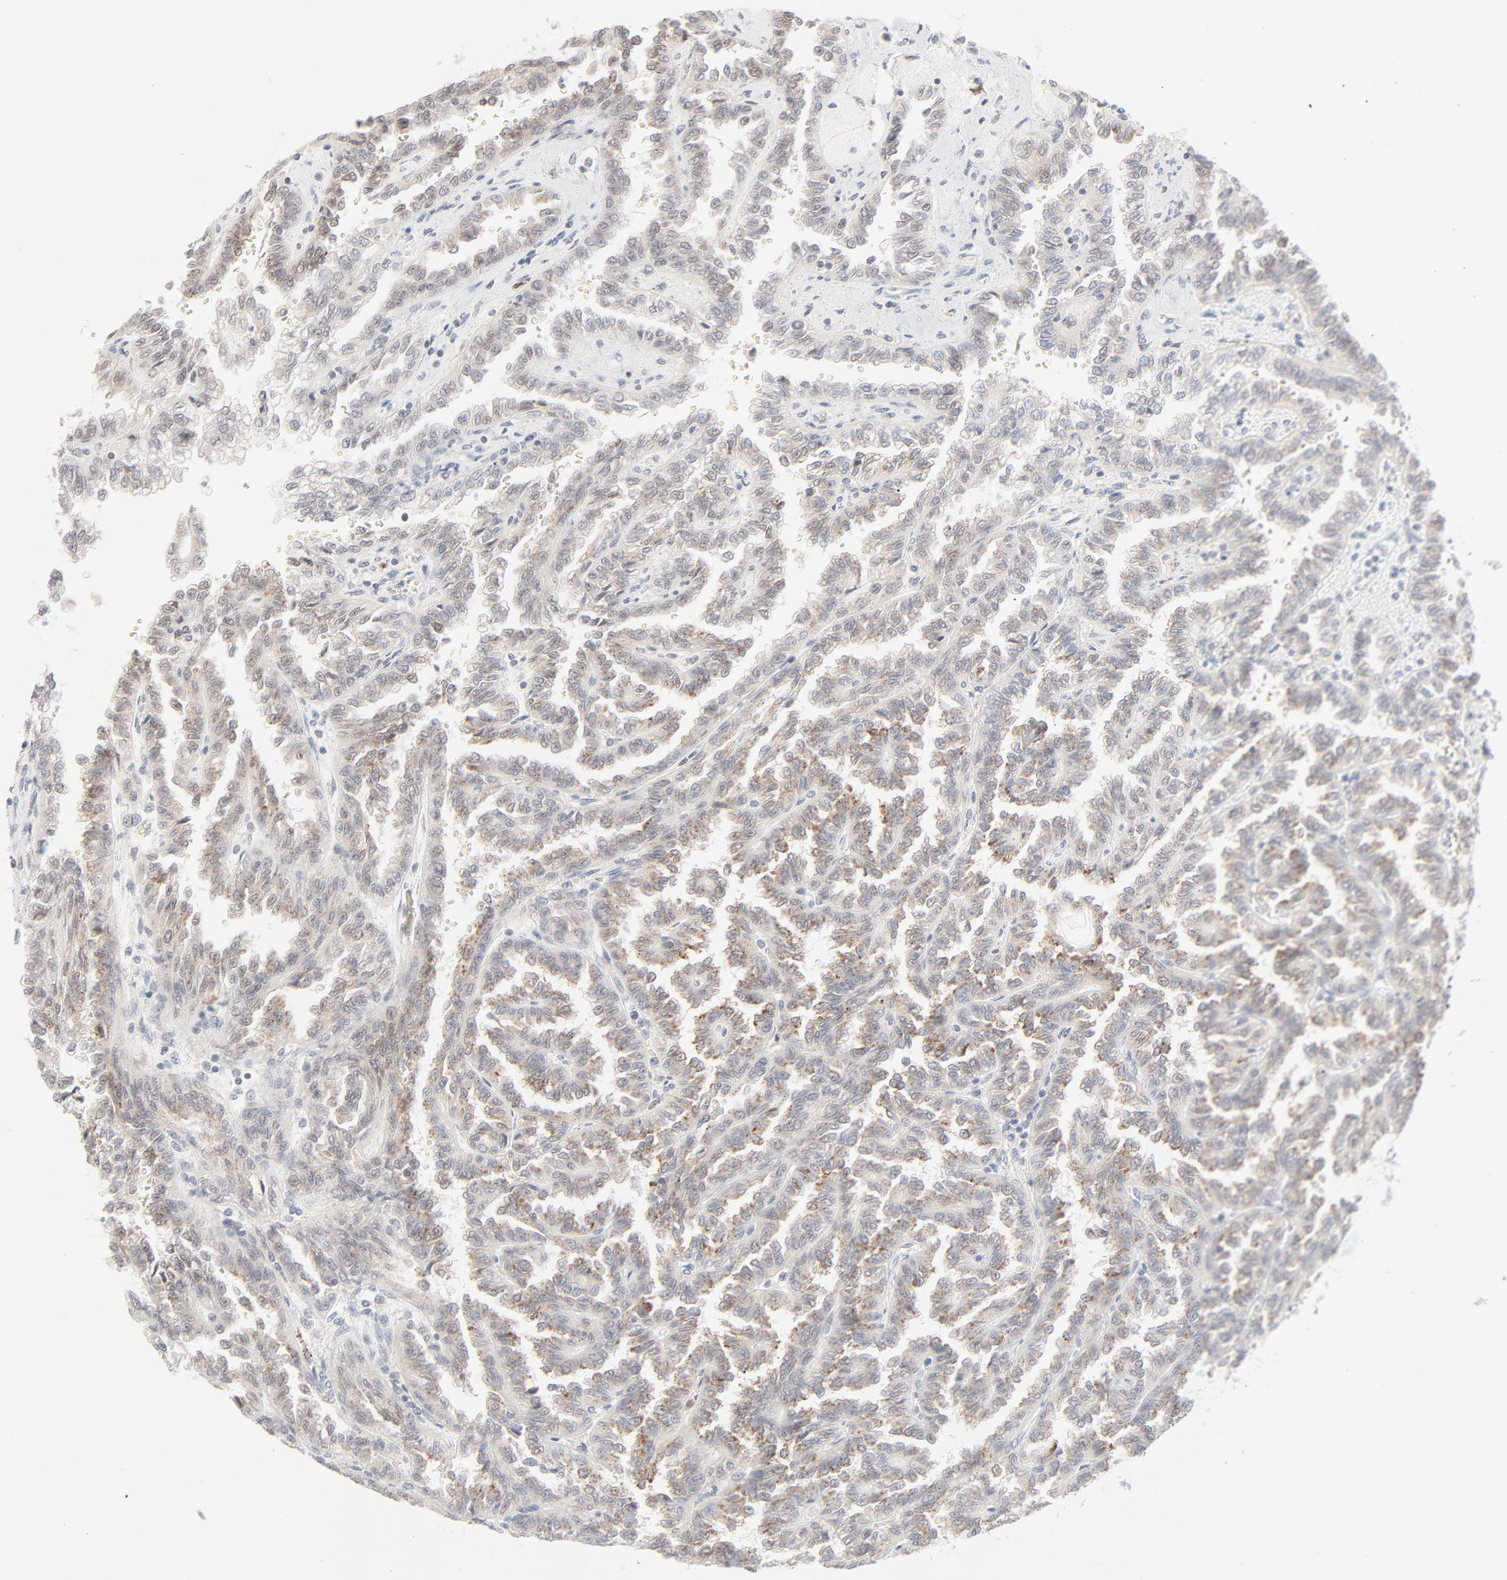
{"staining": {"intensity": "weak", "quantity": "25%-75%", "location": "cytoplasmic/membranous,nuclear"}, "tissue": "renal cancer", "cell_type": "Tumor cells", "image_type": "cancer", "snomed": [{"axis": "morphology", "description": "Inflammation, NOS"}, {"axis": "morphology", "description": "Adenocarcinoma, NOS"}, {"axis": "topography", "description": "Kidney"}], "caption": "Adenocarcinoma (renal) tissue displays weak cytoplasmic/membranous and nuclear positivity in approximately 25%-75% of tumor cells, visualized by immunohistochemistry.", "gene": "MAD1L1", "patient": {"sex": "male", "age": 68}}